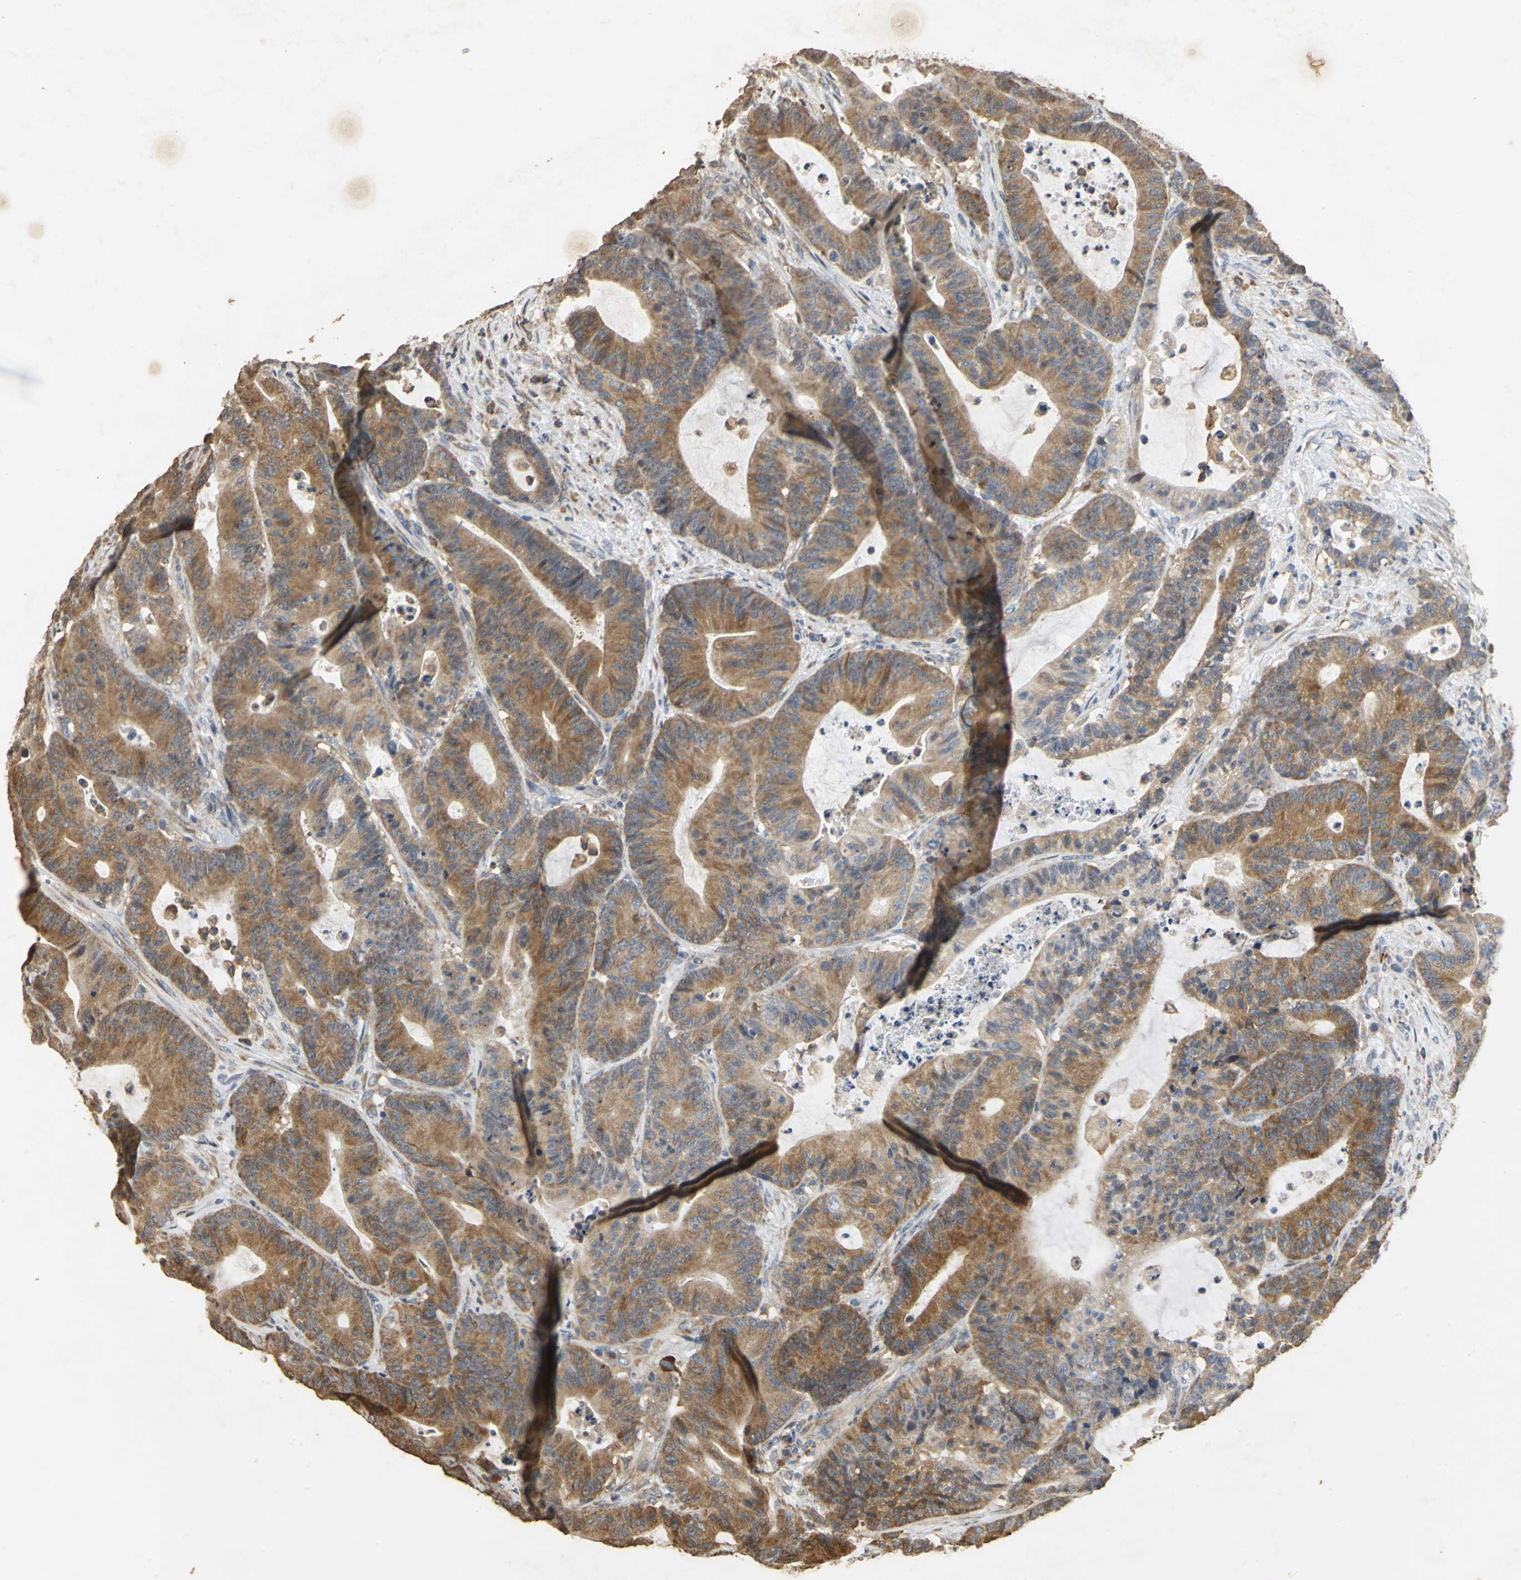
{"staining": {"intensity": "moderate", "quantity": ">75%", "location": "cytoplasmic/membranous"}, "tissue": "colorectal cancer", "cell_type": "Tumor cells", "image_type": "cancer", "snomed": [{"axis": "morphology", "description": "Adenocarcinoma, NOS"}, {"axis": "topography", "description": "Colon"}], "caption": "Immunohistochemistry (IHC) (DAB) staining of human colorectal adenocarcinoma reveals moderate cytoplasmic/membranous protein positivity in about >75% of tumor cells. The staining was performed using DAB, with brown indicating positive protein expression. Nuclei are stained blue with hematoxylin.", "gene": "ACSL4", "patient": {"sex": "female", "age": 84}}